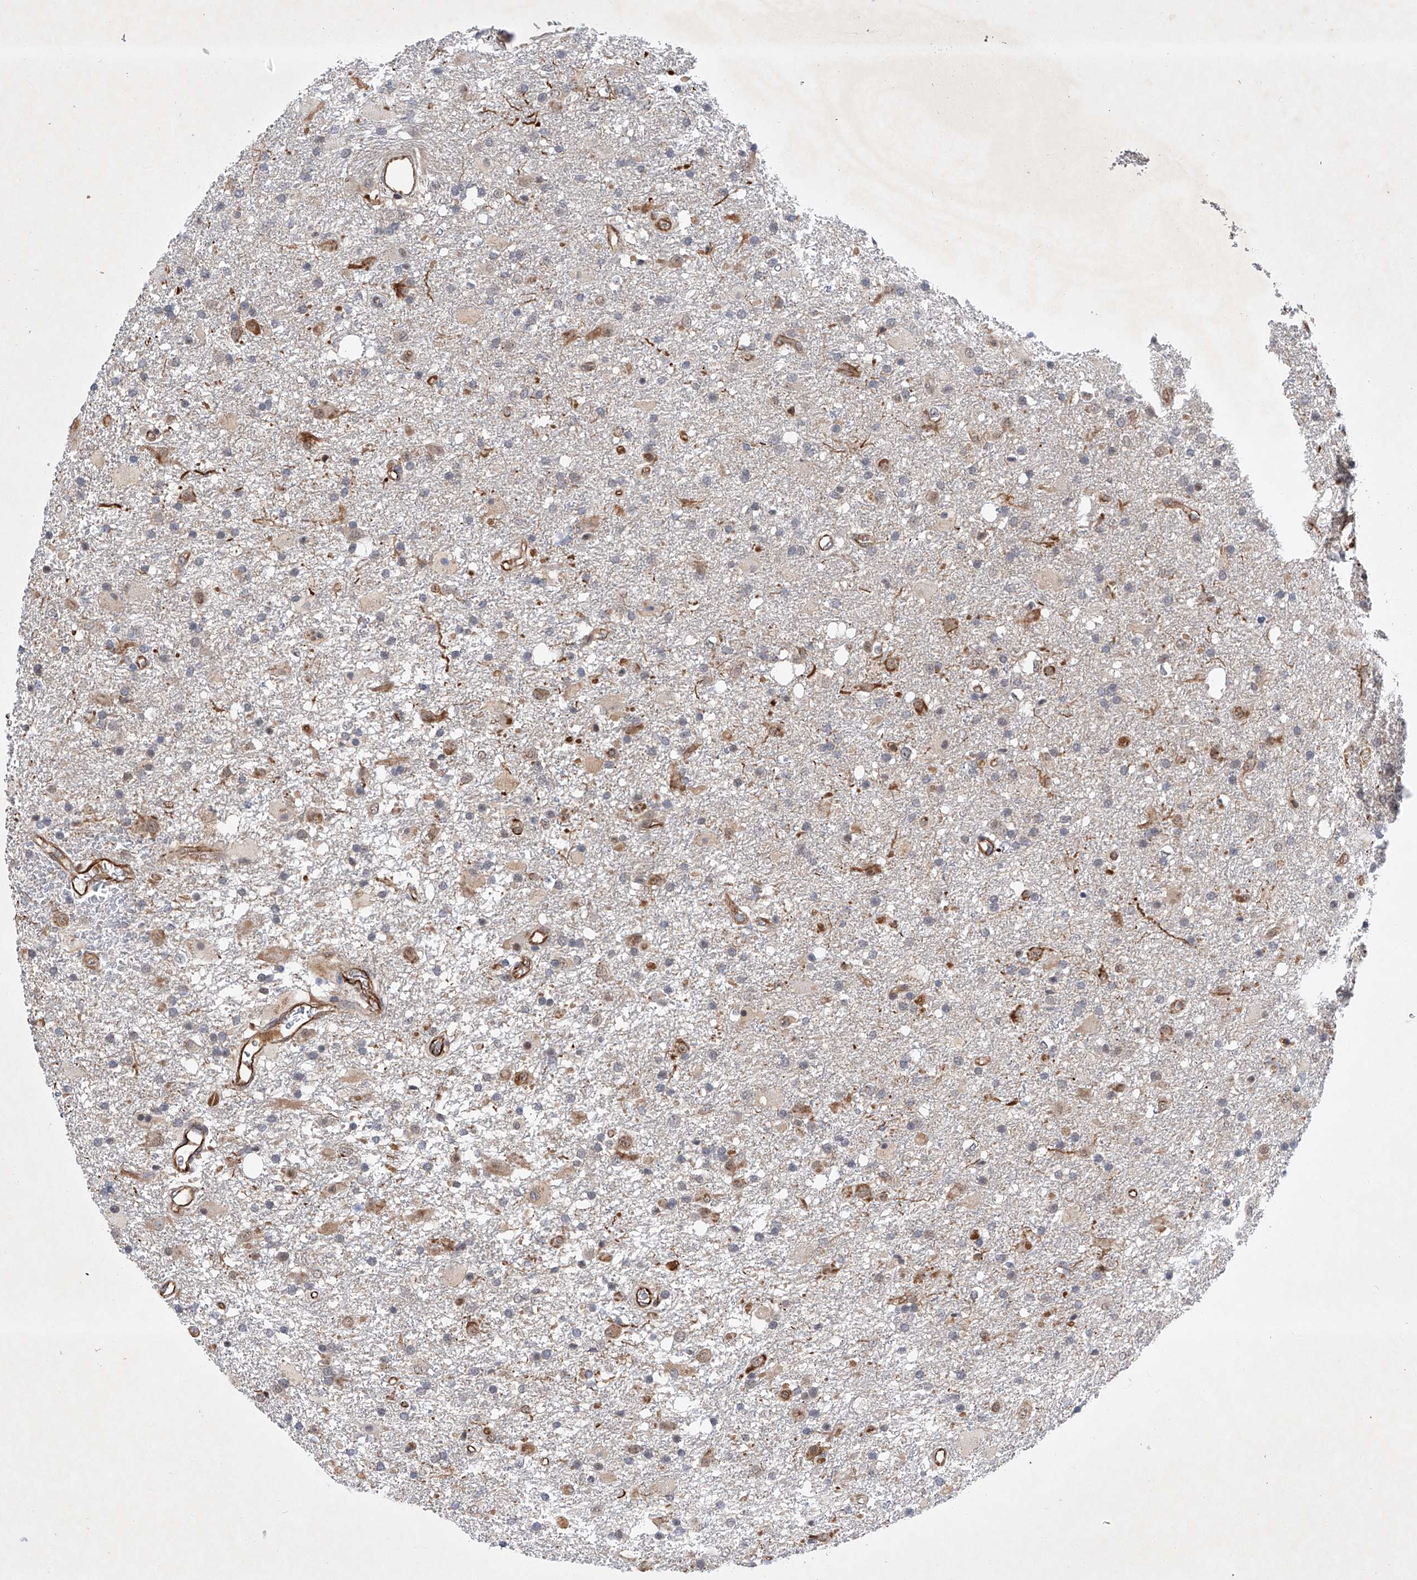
{"staining": {"intensity": "negative", "quantity": "none", "location": "none"}, "tissue": "glioma", "cell_type": "Tumor cells", "image_type": "cancer", "snomed": [{"axis": "morphology", "description": "Glioma, malignant, Low grade"}, {"axis": "topography", "description": "Brain"}], "caption": "Tumor cells are negative for brown protein staining in glioma.", "gene": "AMD1", "patient": {"sex": "male", "age": 65}}